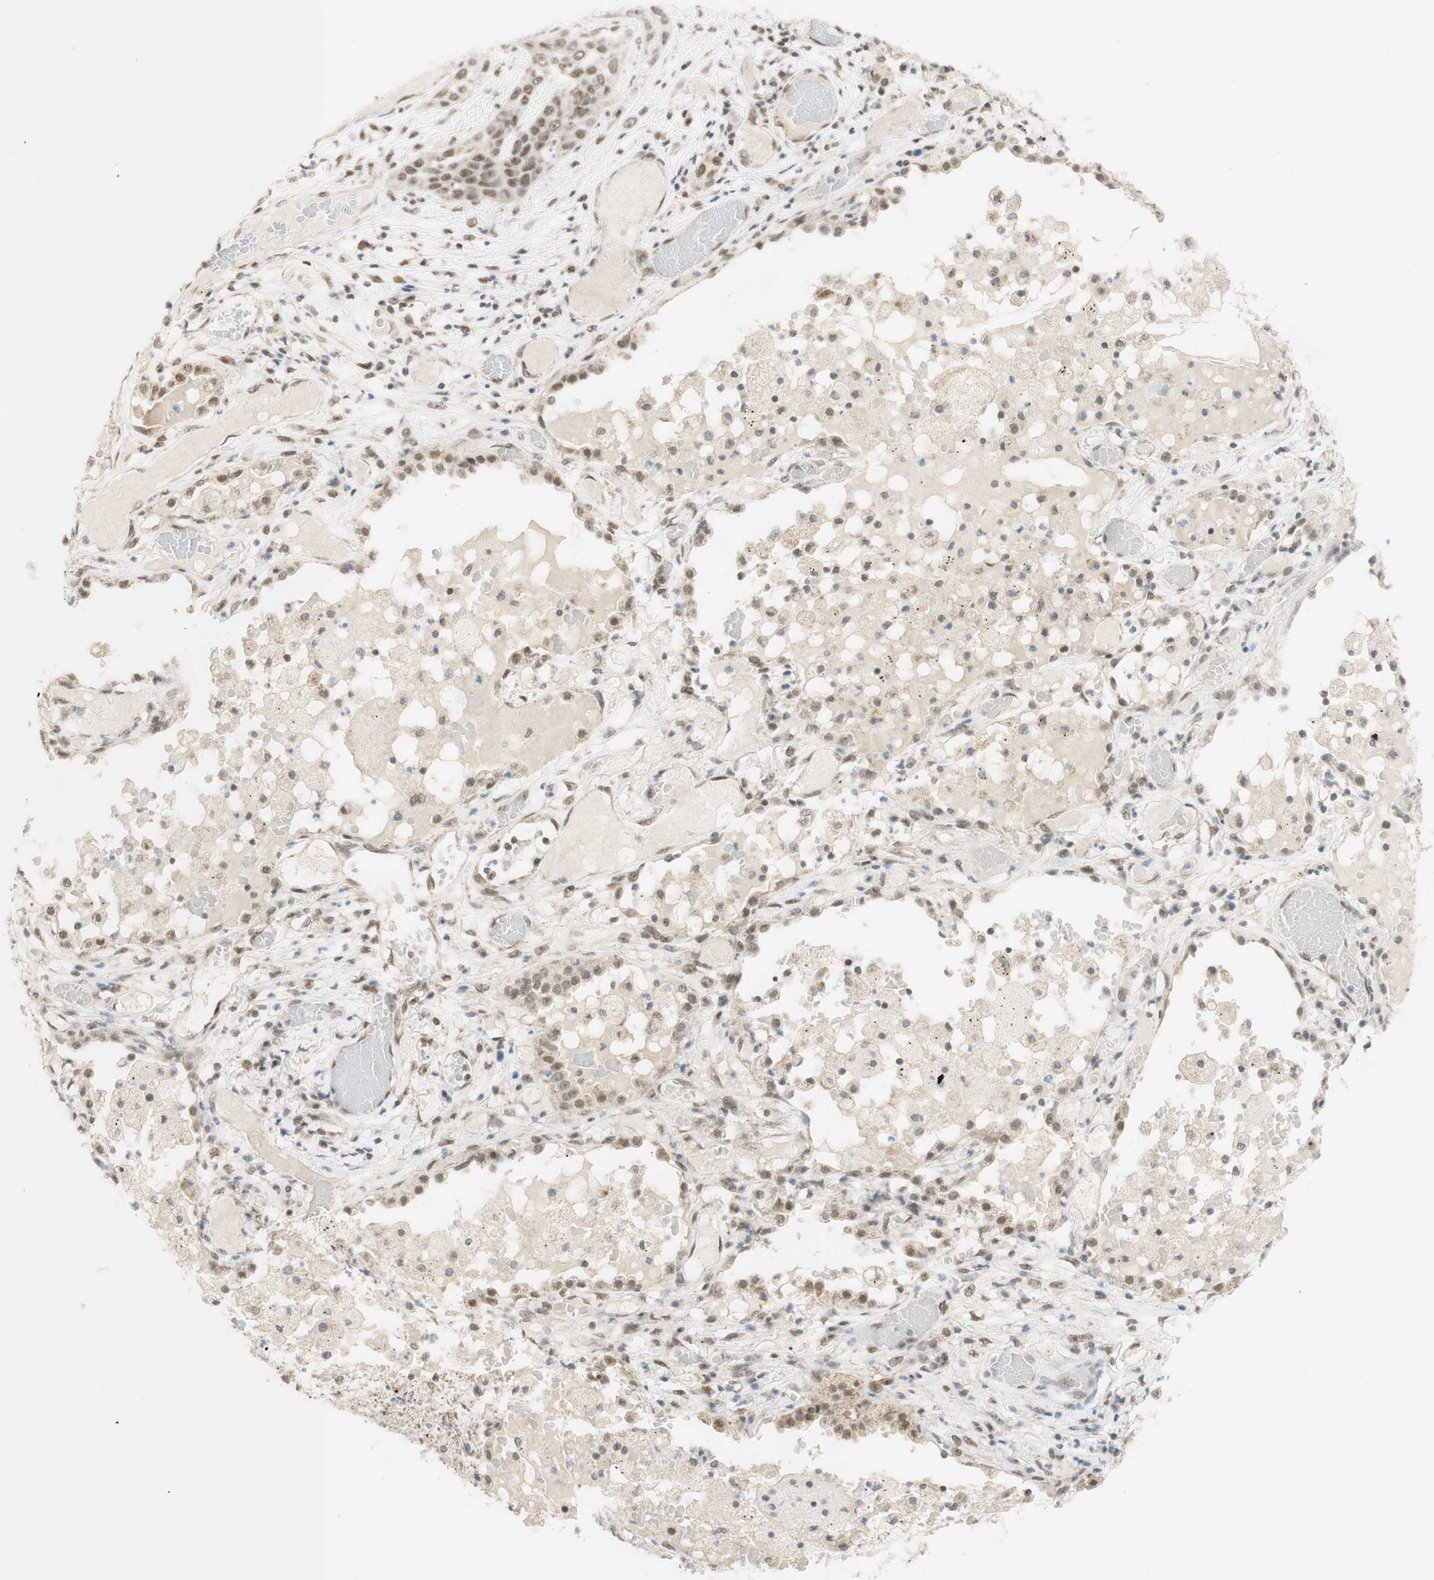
{"staining": {"intensity": "moderate", "quantity": ">75%", "location": "nuclear"}, "tissue": "lung cancer", "cell_type": "Tumor cells", "image_type": "cancer", "snomed": [{"axis": "morphology", "description": "Squamous cell carcinoma, NOS"}, {"axis": "topography", "description": "Lung"}], "caption": "An image showing moderate nuclear expression in approximately >75% of tumor cells in lung squamous cell carcinoma, as visualized by brown immunohistochemical staining.", "gene": "ZNF782", "patient": {"sex": "male", "age": 71}}